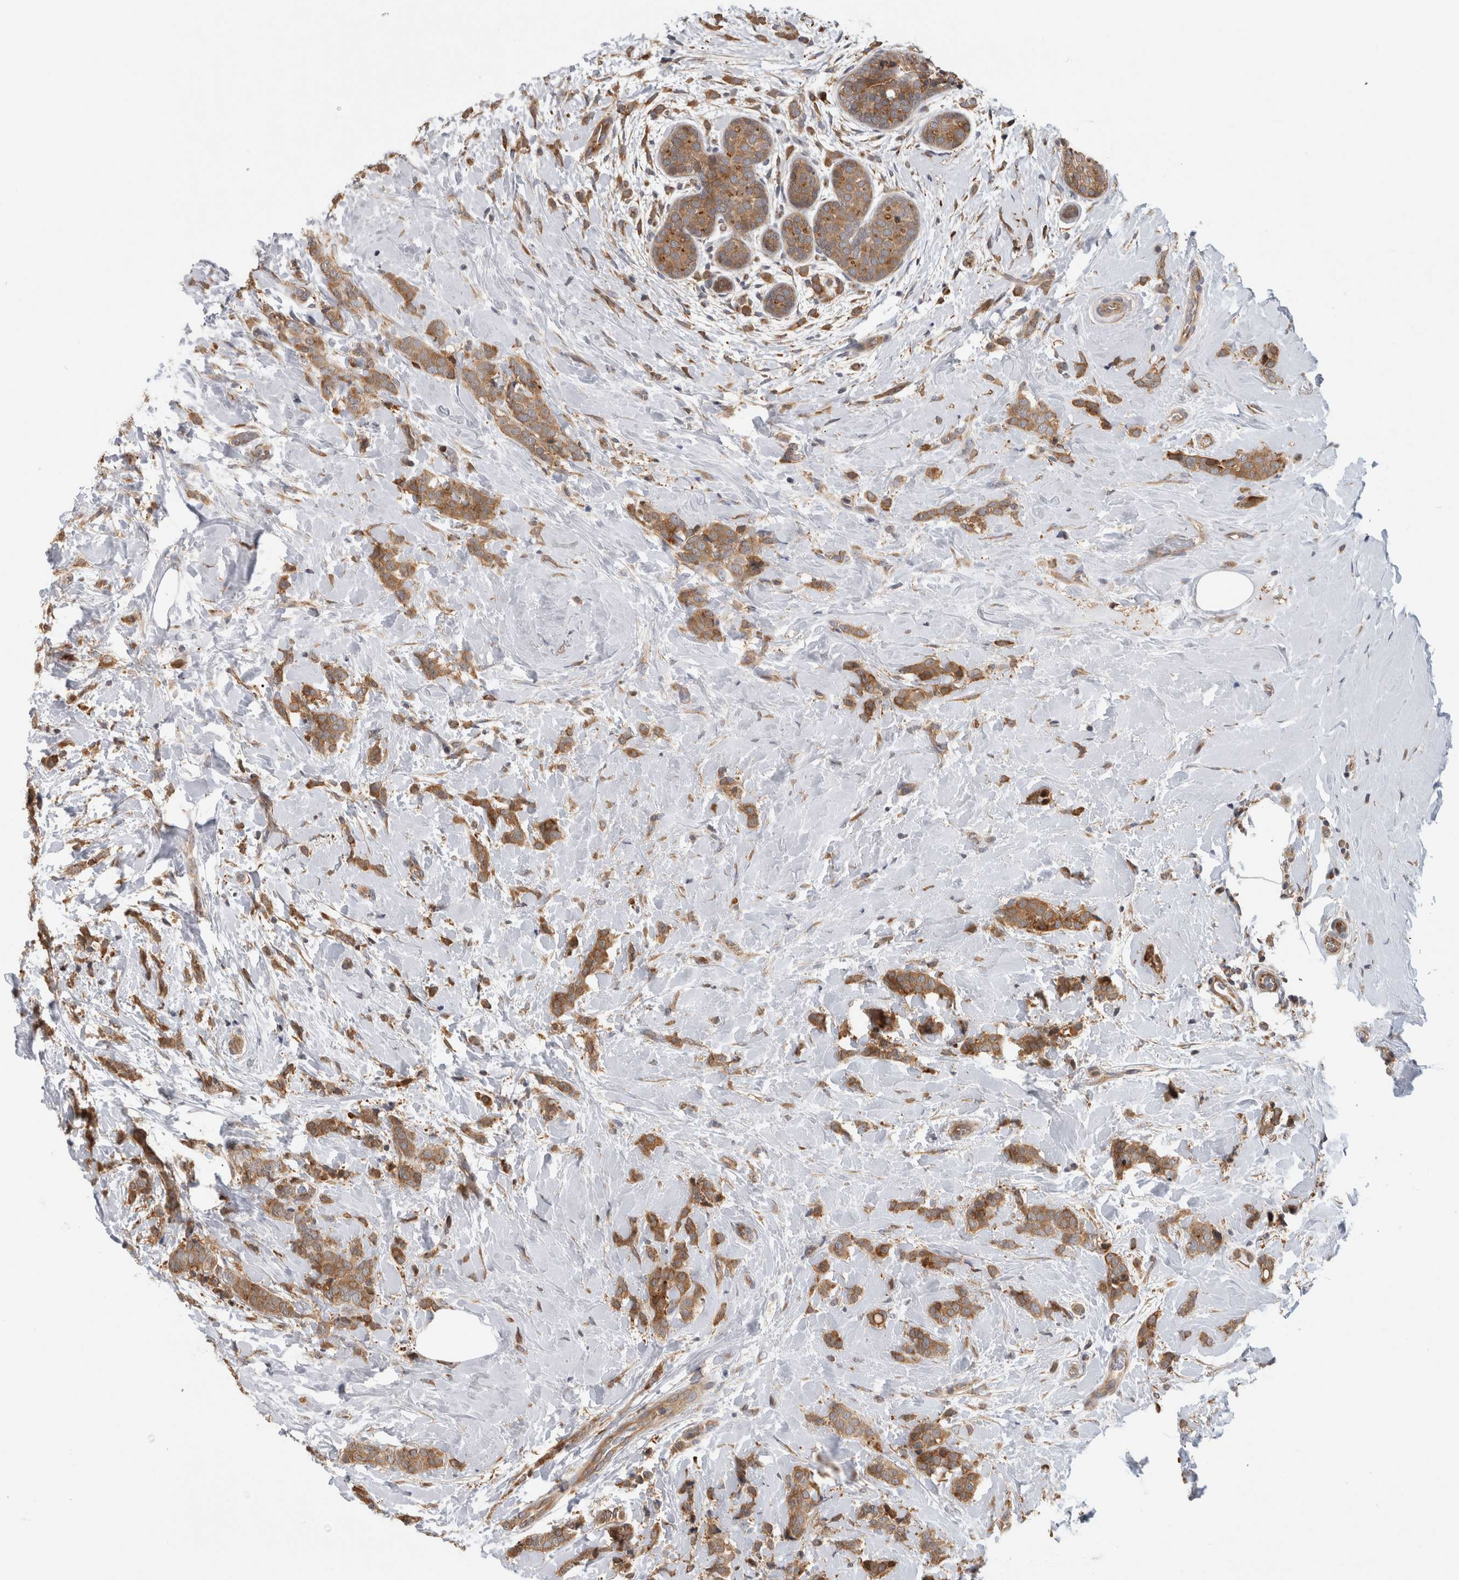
{"staining": {"intensity": "moderate", "quantity": ">75%", "location": "cytoplasmic/membranous"}, "tissue": "breast cancer", "cell_type": "Tumor cells", "image_type": "cancer", "snomed": [{"axis": "morphology", "description": "Lobular carcinoma, in situ"}, {"axis": "morphology", "description": "Lobular carcinoma"}, {"axis": "topography", "description": "Breast"}], "caption": "The immunohistochemical stain labels moderate cytoplasmic/membranous staining in tumor cells of lobular carcinoma (breast) tissue. The staining was performed using DAB, with brown indicating positive protein expression. Nuclei are stained blue with hematoxylin.", "gene": "PARP6", "patient": {"sex": "female", "age": 41}}